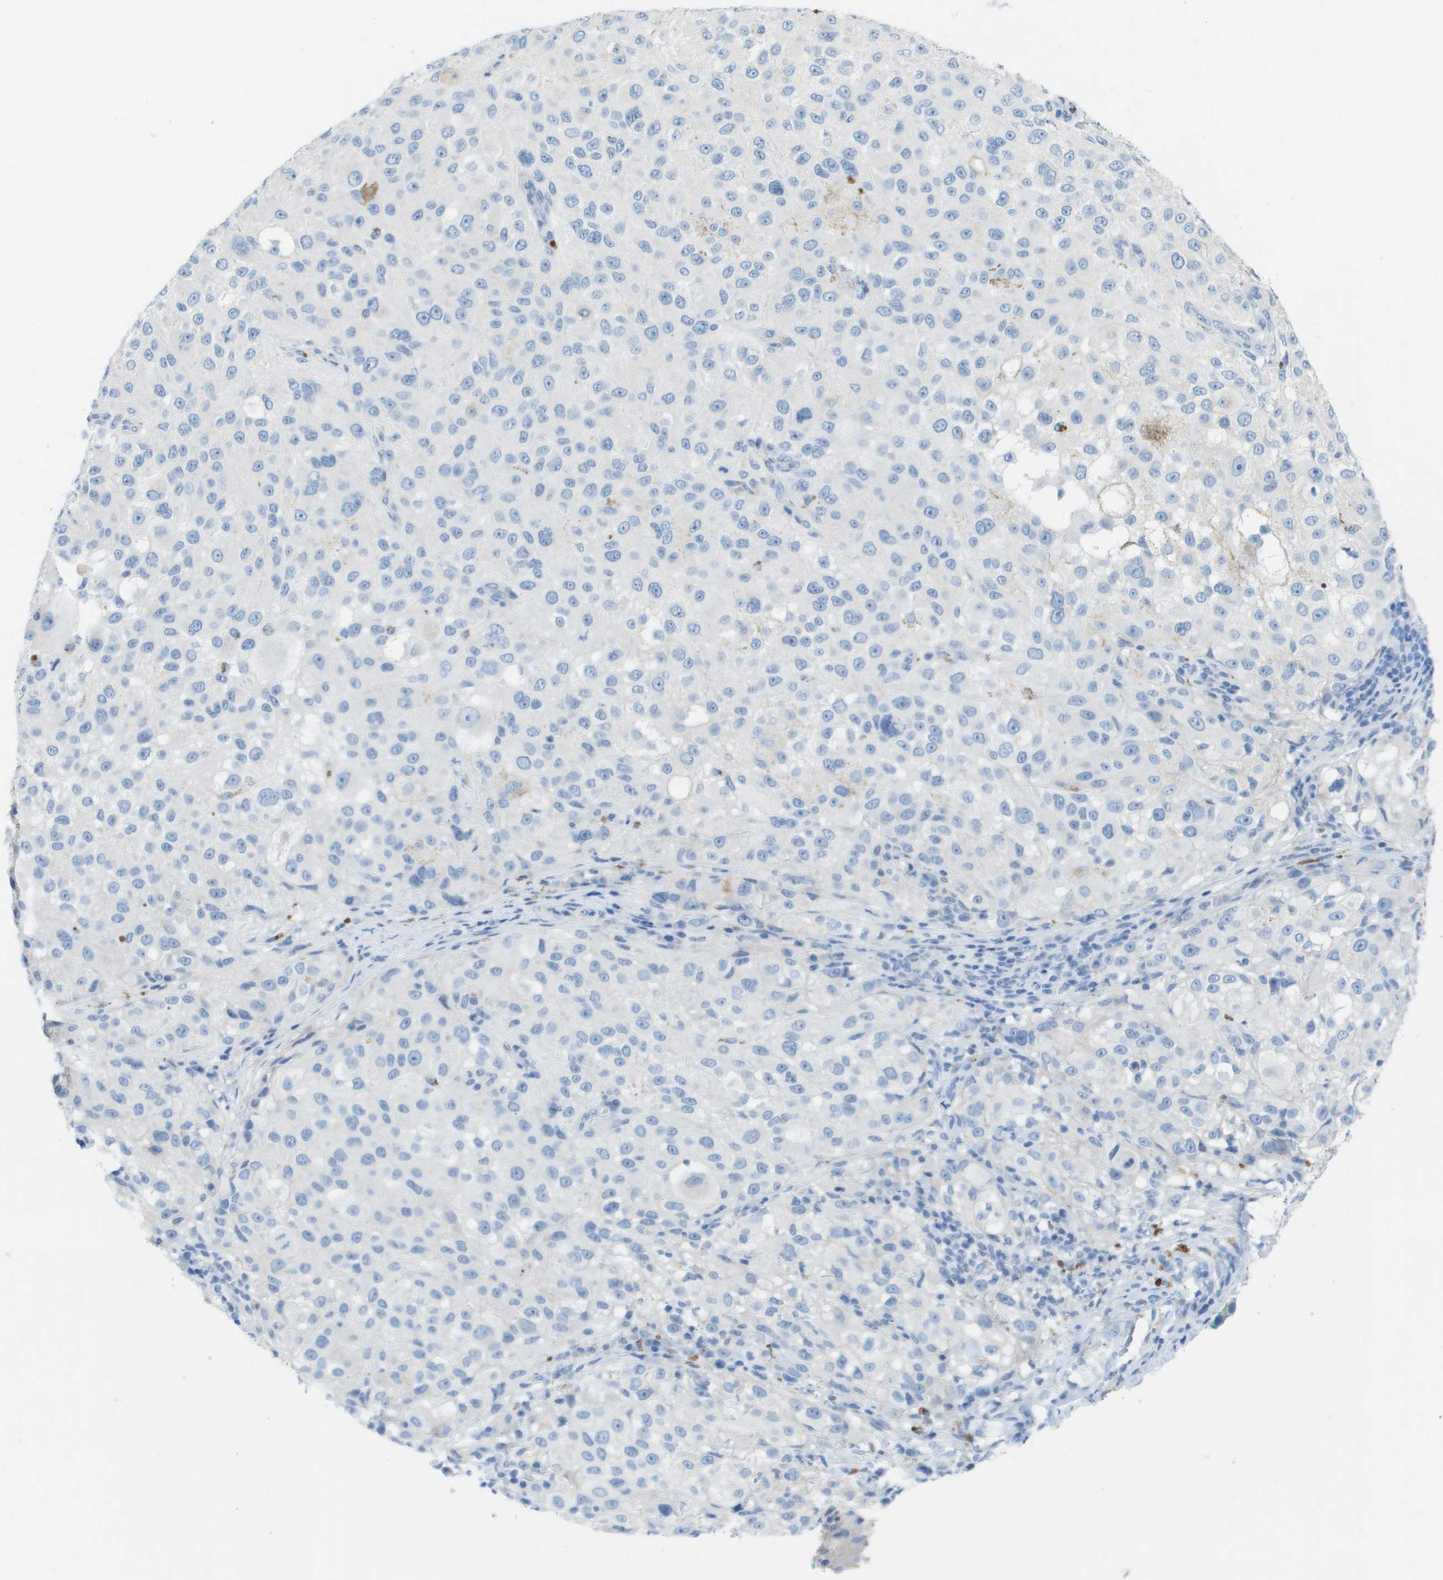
{"staining": {"intensity": "negative", "quantity": "none", "location": "none"}, "tissue": "melanoma", "cell_type": "Tumor cells", "image_type": "cancer", "snomed": [{"axis": "morphology", "description": "Necrosis, NOS"}, {"axis": "morphology", "description": "Malignant melanoma, NOS"}, {"axis": "topography", "description": "Skin"}], "caption": "There is no significant staining in tumor cells of melanoma.", "gene": "CD46", "patient": {"sex": "female", "age": 87}}